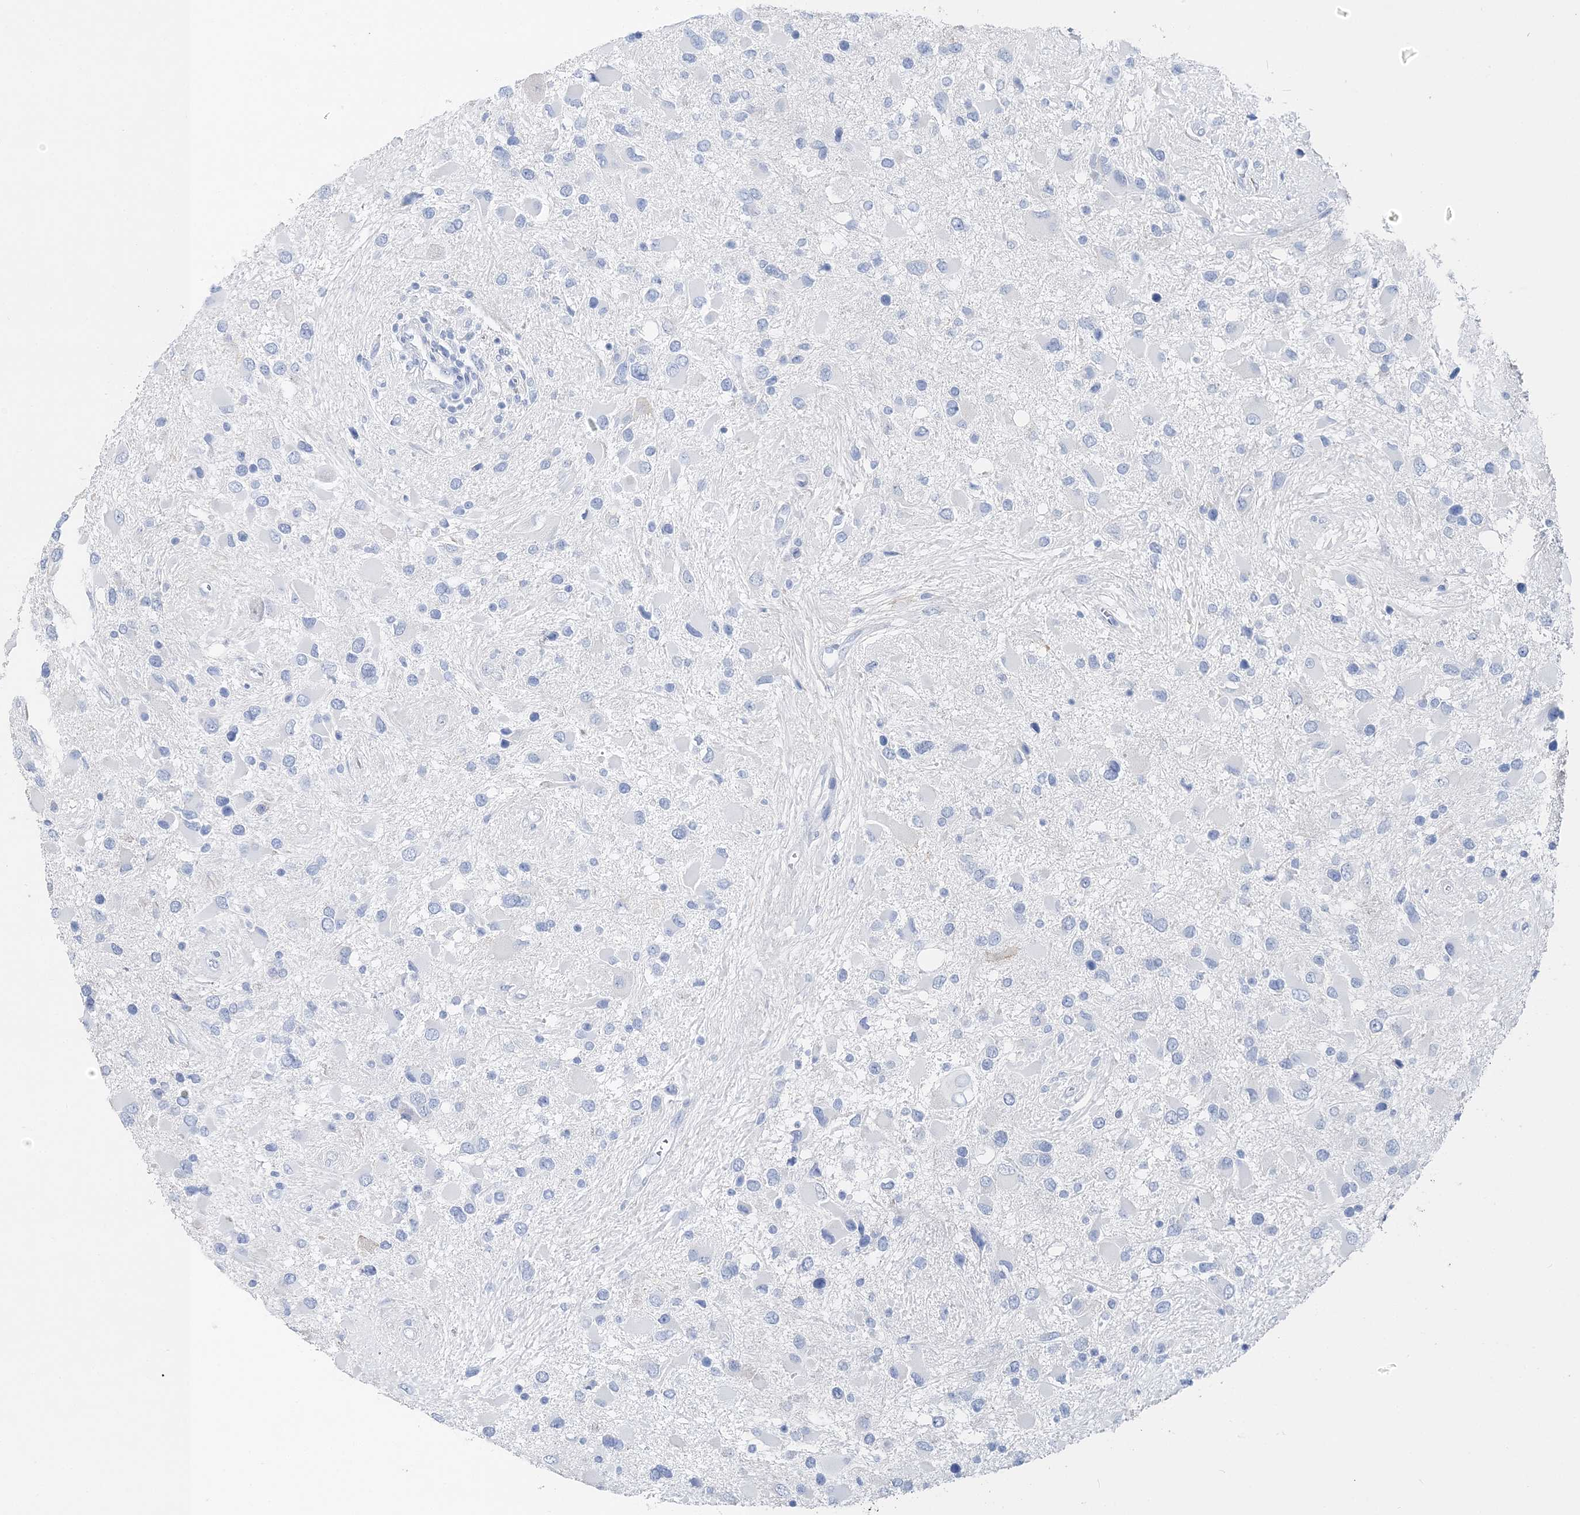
{"staining": {"intensity": "negative", "quantity": "none", "location": "none"}, "tissue": "glioma", "cell_type": "Tumor cells", "image_type": "cancer", "snomed": [{"axis": "morphology", "description": "Glioma, malignant, High grade"}, {"axis": "topography", "description": "Brain"}], "caption": "Tumor cells are negative for protein expression in human glioma. Brightfield microscopy of IHC stained with DAB (brown) and hematoxylin (blue), captured at high magnification.", "gene": "TSPYL6", "patient": {"sex": "male", "age": 53}}